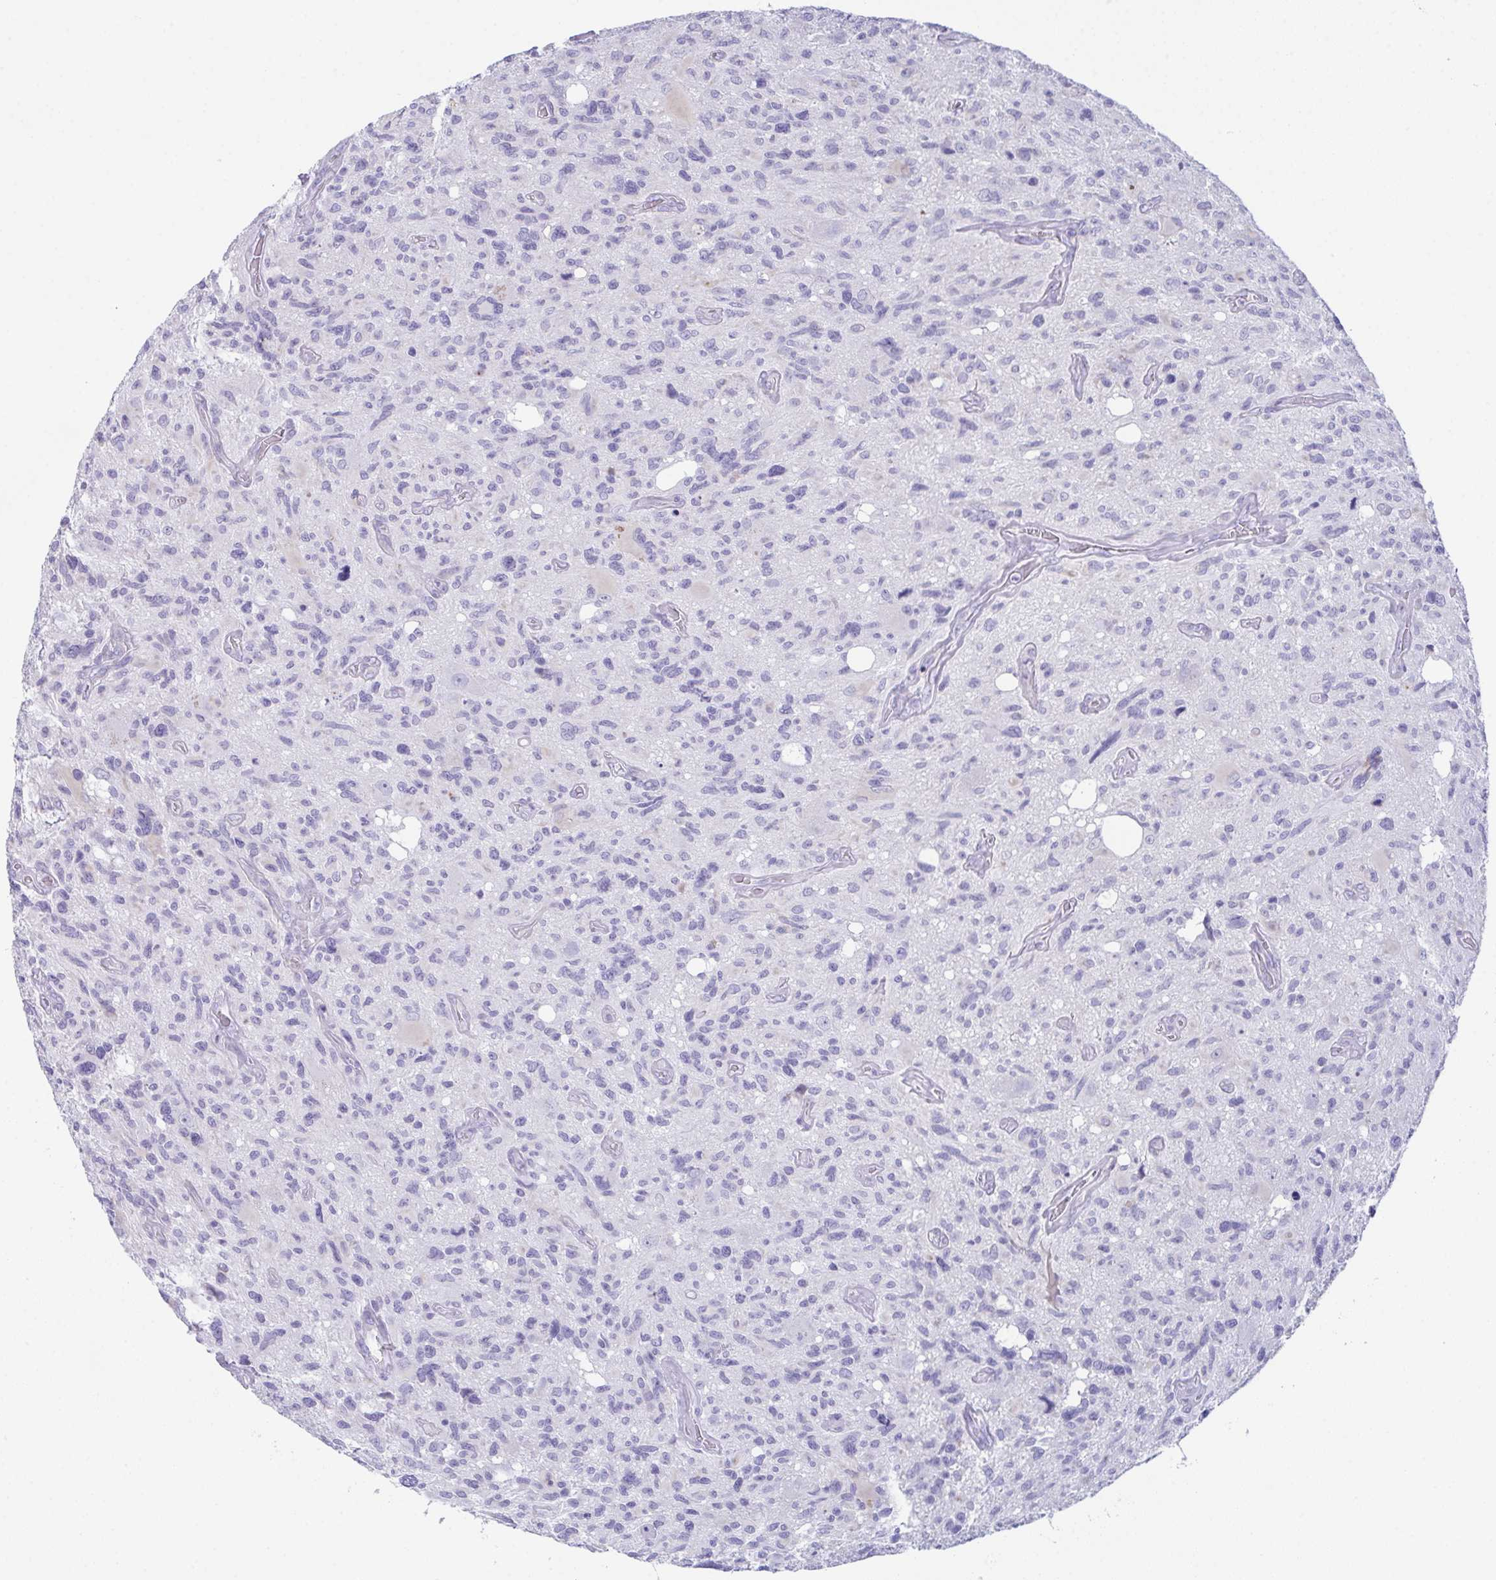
{"staining": {"intensity": "negative", "quantity": "none", "location": "none"}, "tissue": "glioma", "cell_type": "Tumor cells", "image_type": "cancer", "snomed": [{"axis": "morphology", "description": "Glioma, malignant, High grade"}, {"axis": "topography", "description": "Brain"}], "caption": "Protein analysis of high-grade glioma (malignant) shows no significant positivity in tumor cells.", "gene": "TEX19", "patient": {"sex": "male", "age": 49}}